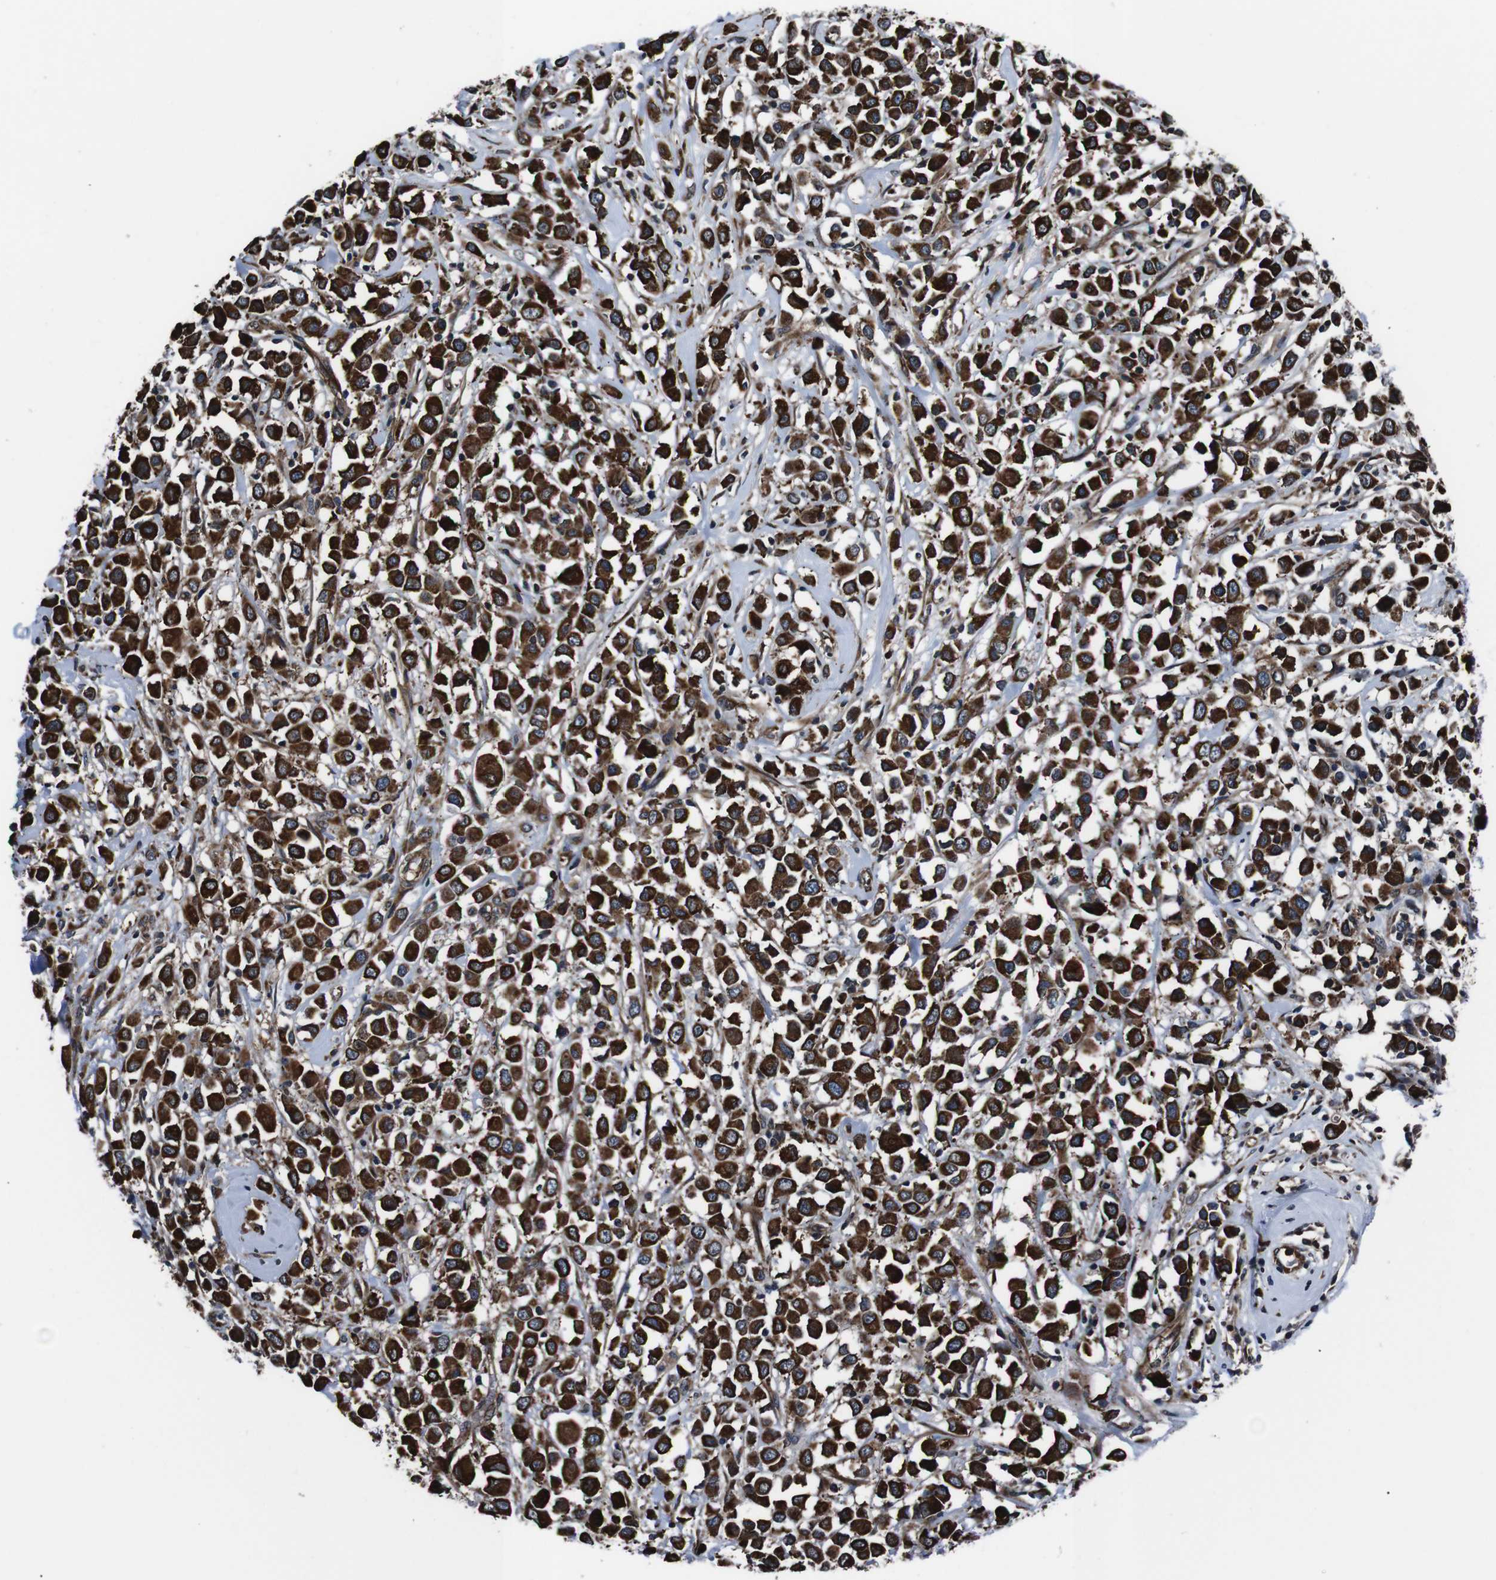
{"staining": {"intensity": "strong", "quantity": ">75%", "location": "cytoplasmic/membranous"}, "tissue": "breast cancer", "cell_type": "Tumor cells", "image_type": "cancer", "snomed": [{"axis": "morphology", "description": "Duct carcinoma"}, {"axis": "topography", "description": "Breast"}], "caption": "Brown immunohistochemical staining in breast cancer shows strong cytoplasmic/membranous positivity in about >75% of tumor cells.", "gene": "EIF4A2", "patient": {"sex": "female", "age": 61}}